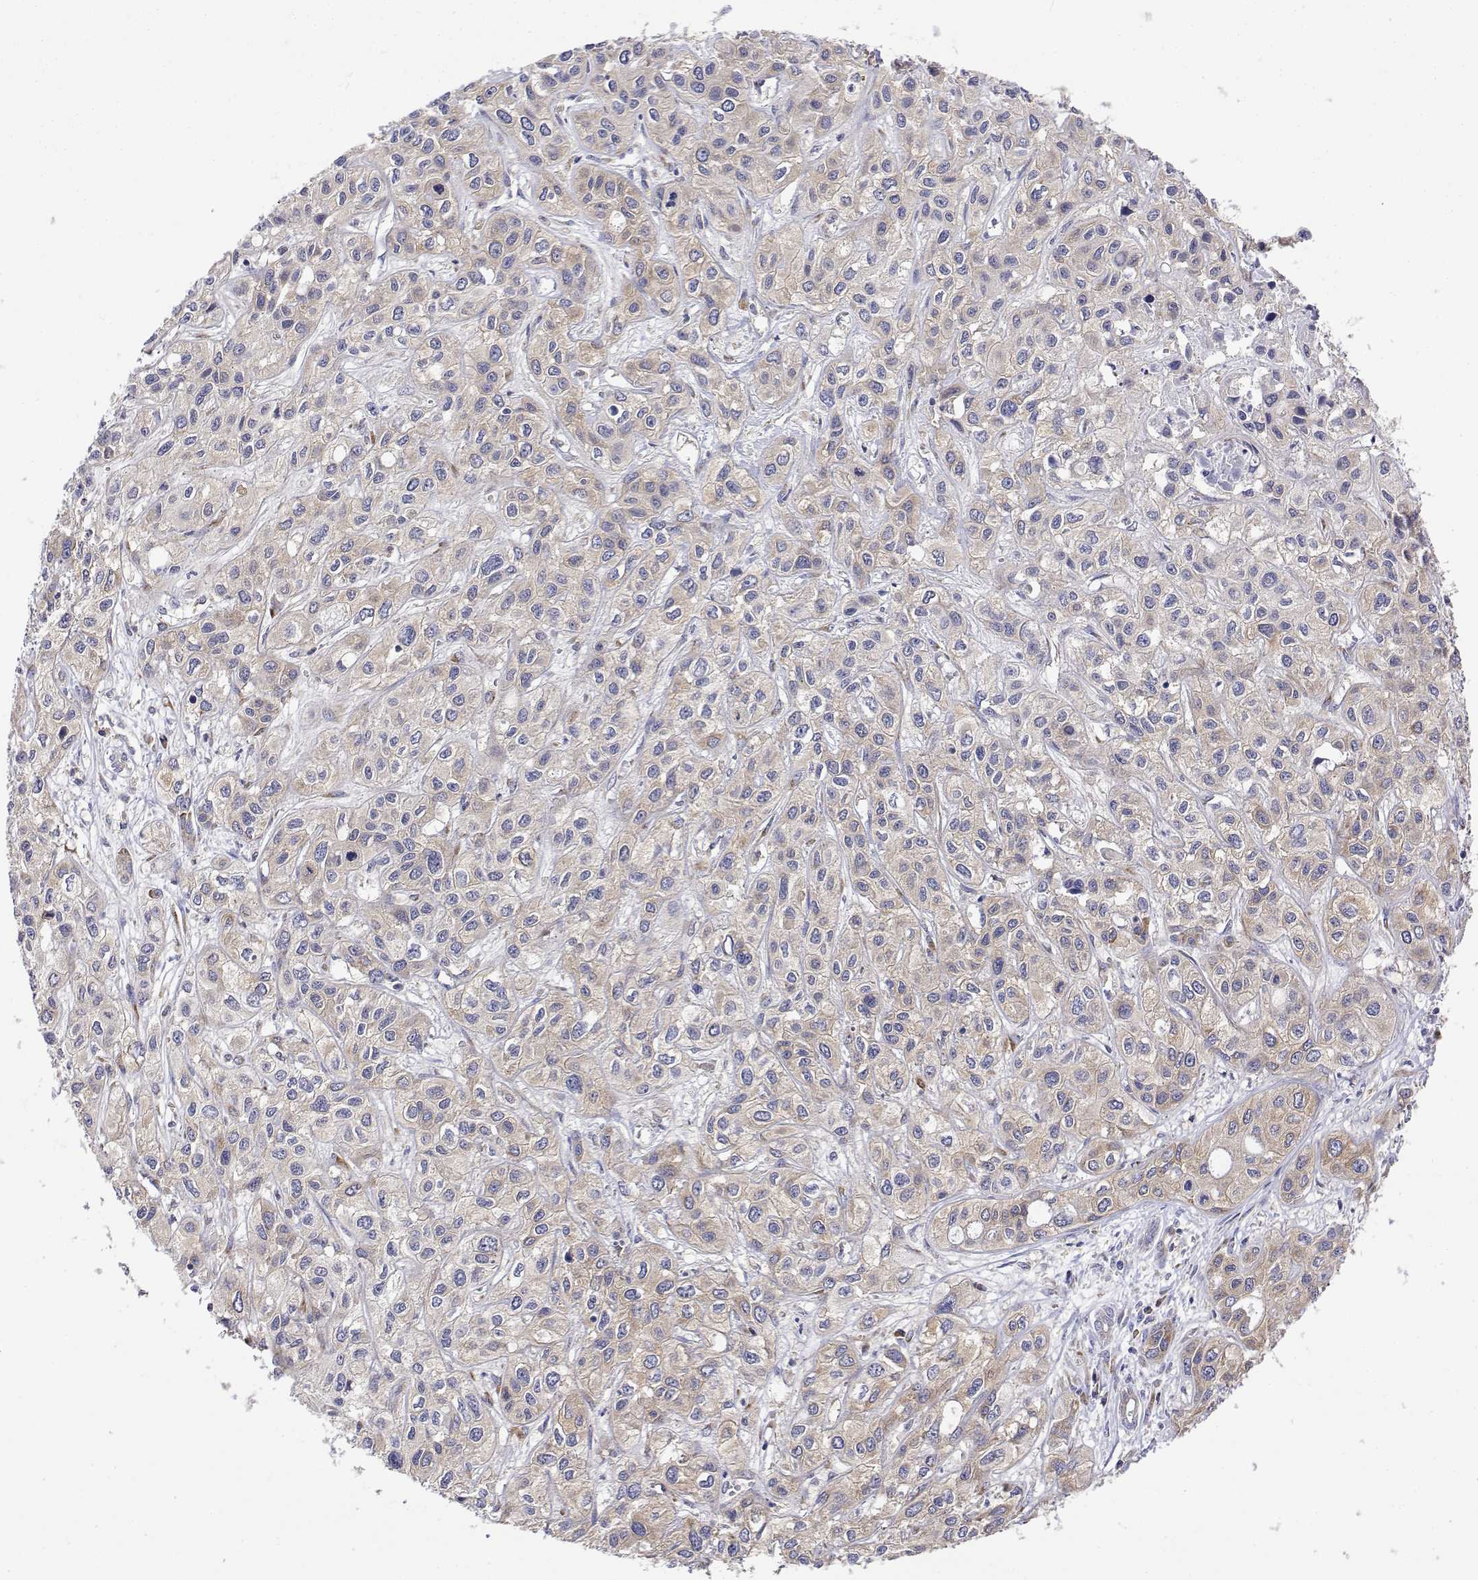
{"staining": {"intensity": "negative", "quantity": "none", "location": "none"}, "tissue": "liver cancer", "cell_type": "Tumor cells", "image_type": "cancer", "snomed": [{"axis": "morphology", "description": "Cholangiocarcinoma"}, {"axis": "topography", "description": "Liver"}], "caption": "DAB immunohistochemical staining of human liver cancer (cholangiocarcinoma) shows no significant positivity in tumor cells. (DAB (3,3'-diaminobenzidine) immunohistochemistry (IHC) visualized using brightfield microscopy, high magnification).", "gene": "EEF1G", "patient": {"sex": "female", "age": 66}}